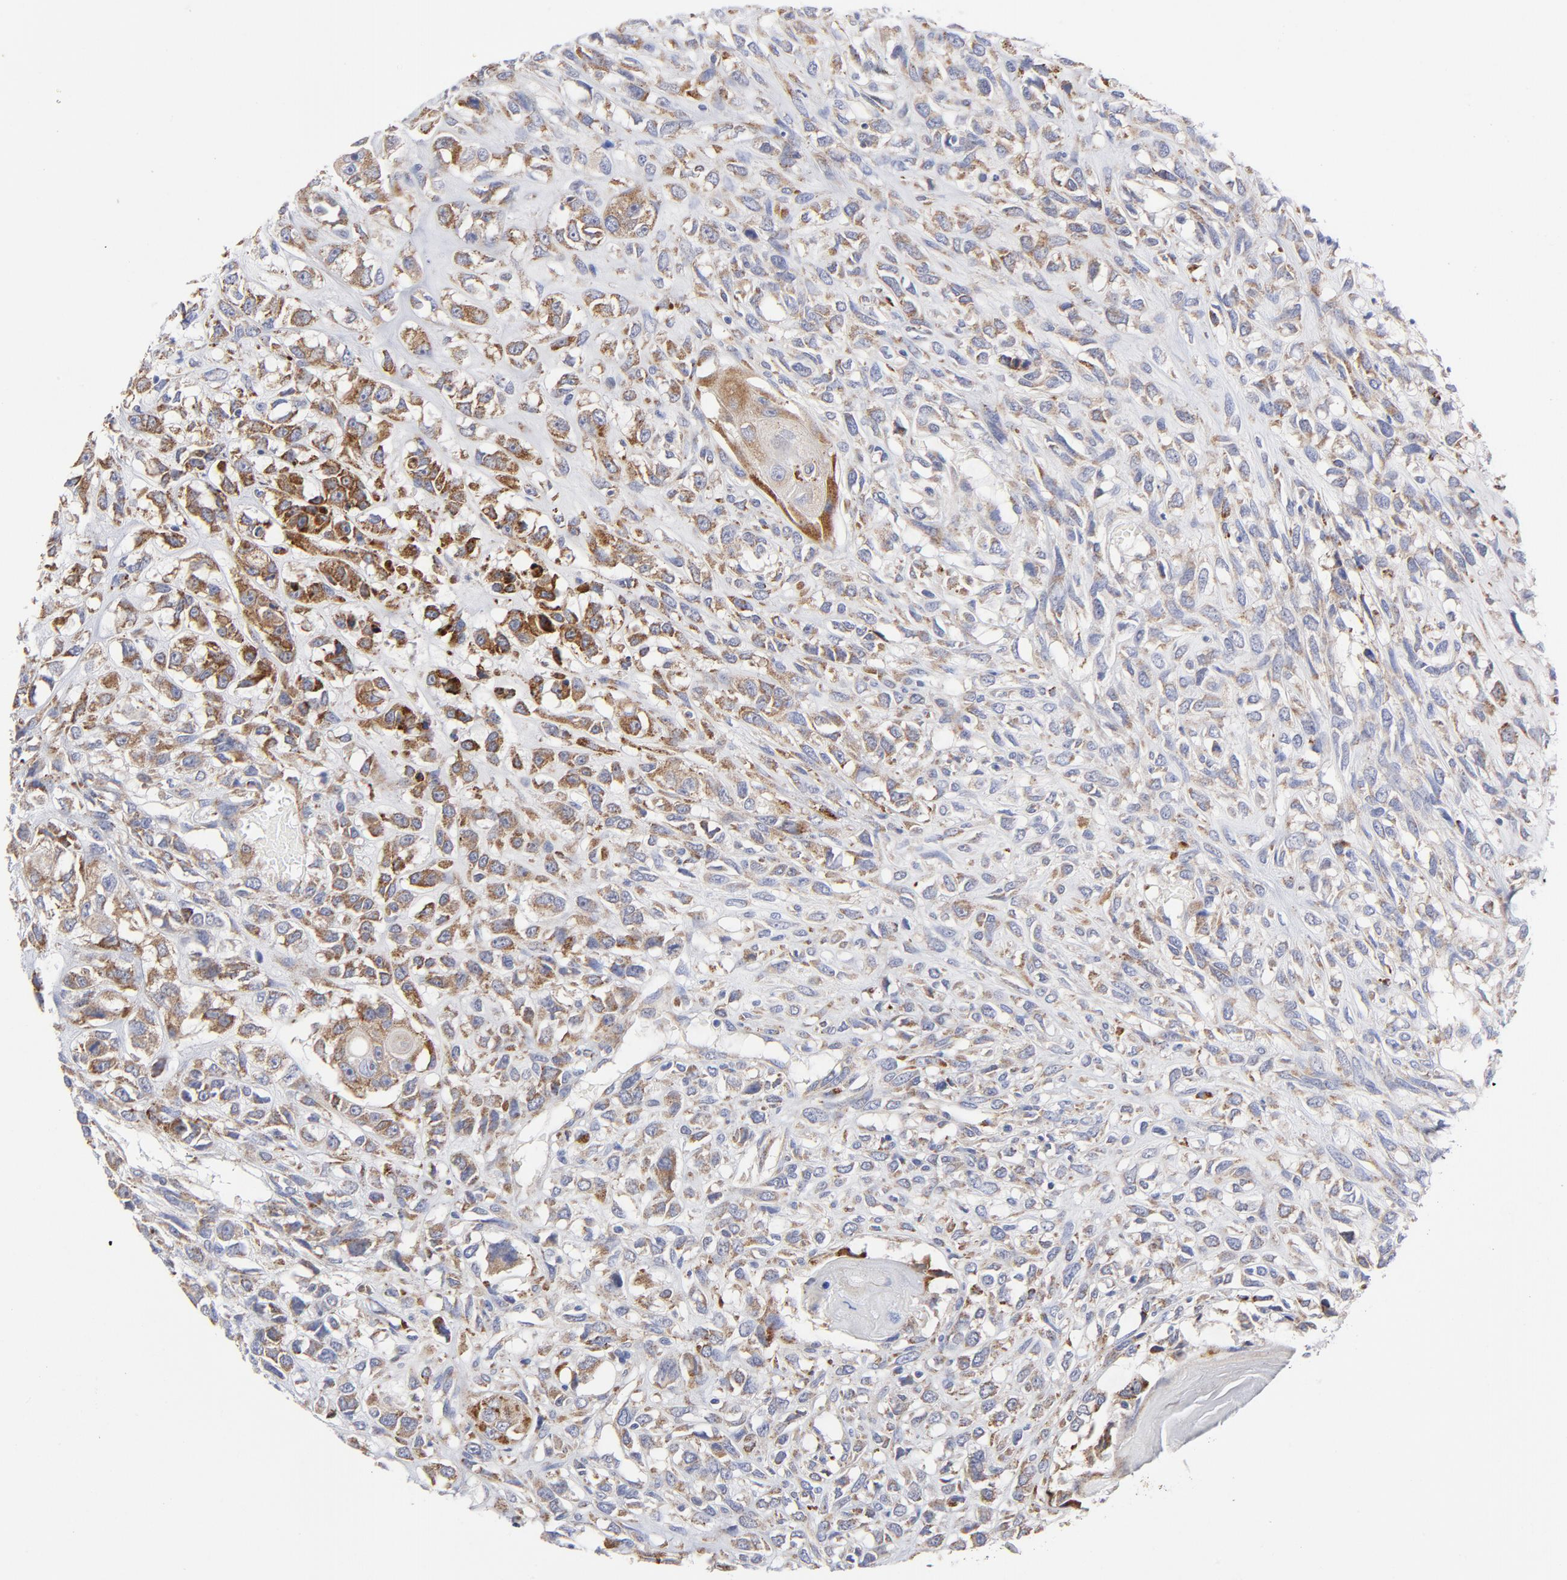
{"staining": {"intensity": "moderate", "quantity": ">75%", "location": "cytoplasmic/membranous"}, "tissue": "head and neck cancer", "cell_type": "Tumor cells", "image_type": "cancer", "snomed": [{"axis": "morphology", "description": "Necrosis, NOS"}, {"axis": "morphology", "description": "Neoplasm, malignant, NOS"}, {"axis": "topography", "description": "Salivary gland"}, {"axis": "topography", "description": "Head-Neck"}], "caption": "Immunohistochemical staining of head and neck cancer (neoplasm (malignant)) demonstrates medium levels of moderate cytoplasmic/membranous positivity in approximately >75% of tumor cells. (DAB IHC, brown staining for protein, blue staining for nuclei).", "gene": "RAPGEF3", "patient": {"sex": "male", "age": 43}}